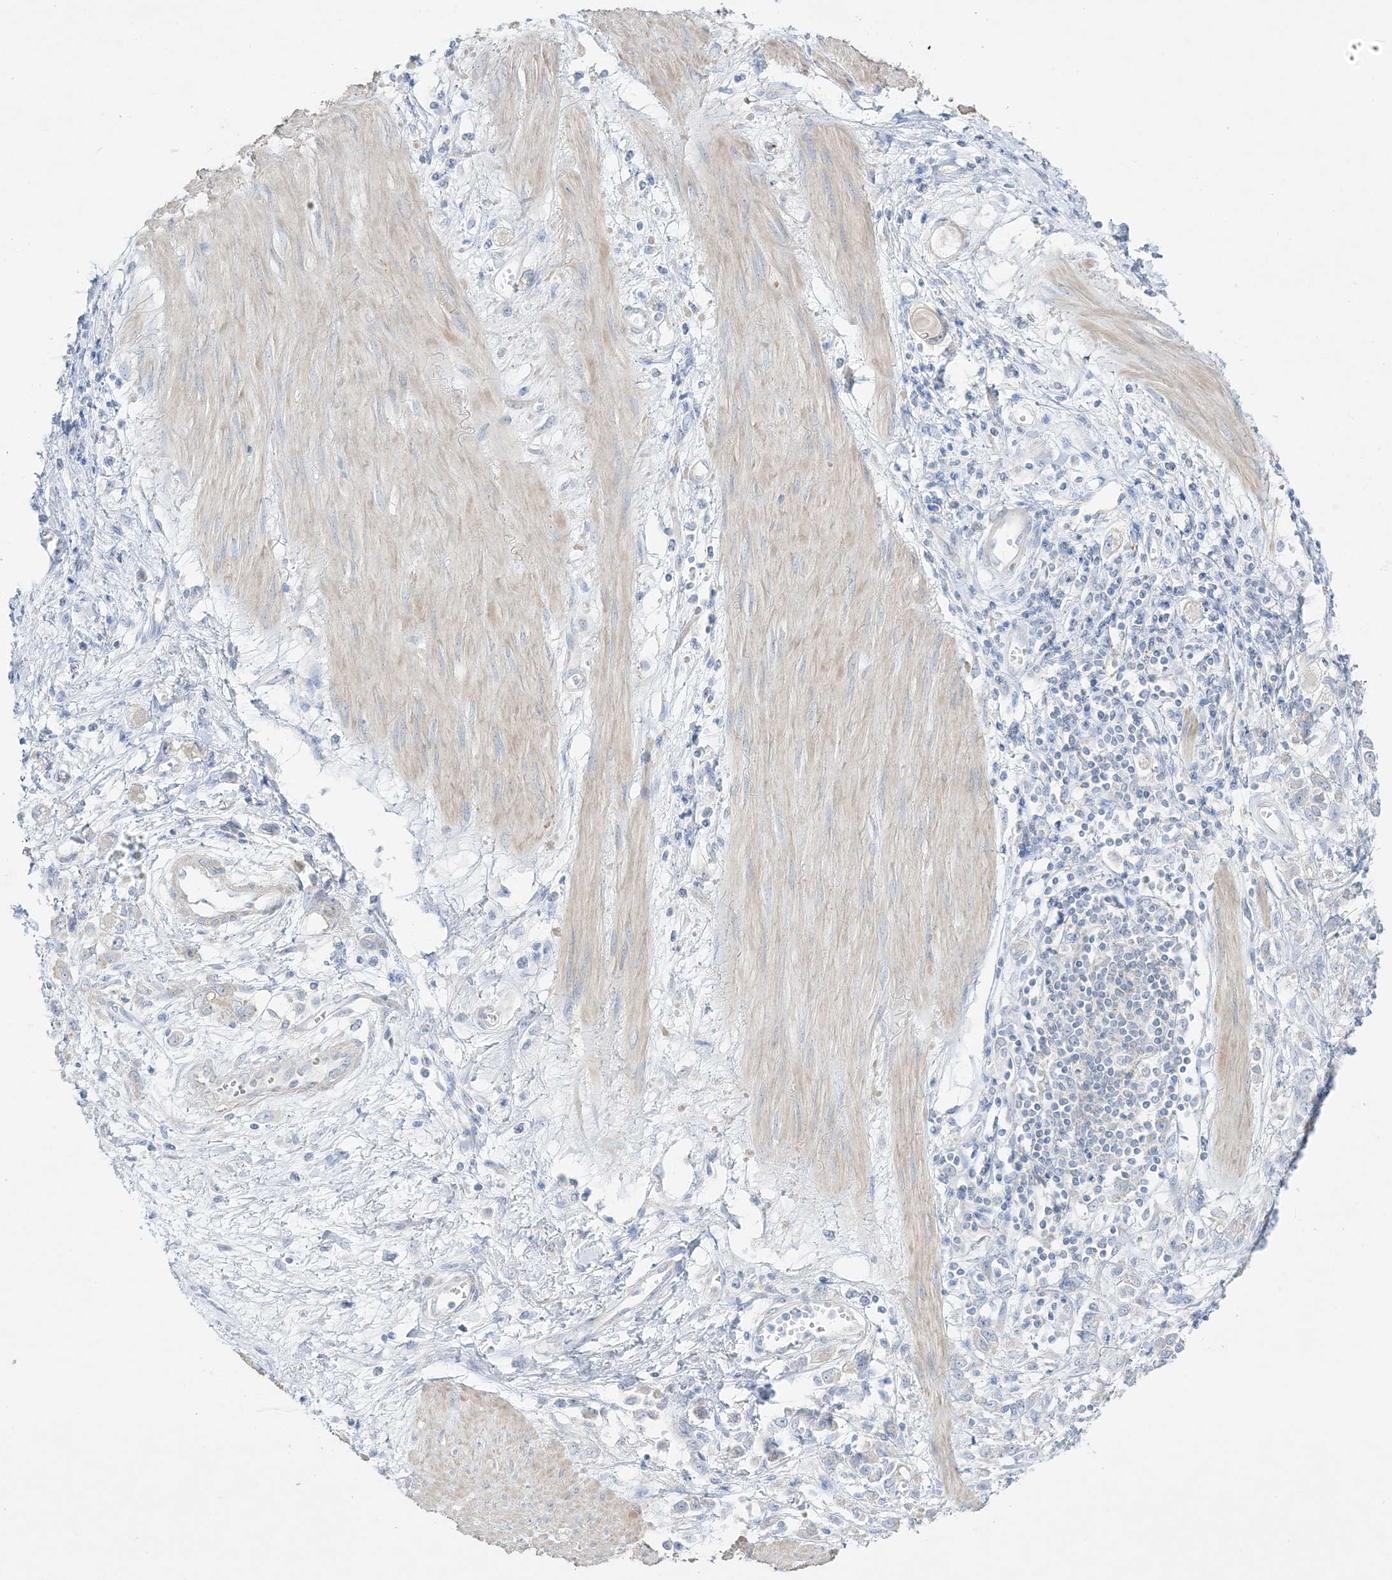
{"staining": {"intensity": "negative", "quantity": "none", "location": "none"}, "tissue": "stomach cancer", "cell_type": "Tumor cells", "image_type": "cancer", "snomed": [{"axis": "morphology", "description": "Adenocarcinoma, NOS"}, {"axis": "topography", "description": "Stomach"}], "caption": "A micrograph of stomach cancer stained for a protein reveals no brown staining in tumor cells. The staining was performed using DAB to visualize the protein expression in brown, while the nuclei were stained in blue with hematoxylin (Magnification: 20x).", "gene": "FAM184A", "patient": {"sex": "female", "age": 76}}